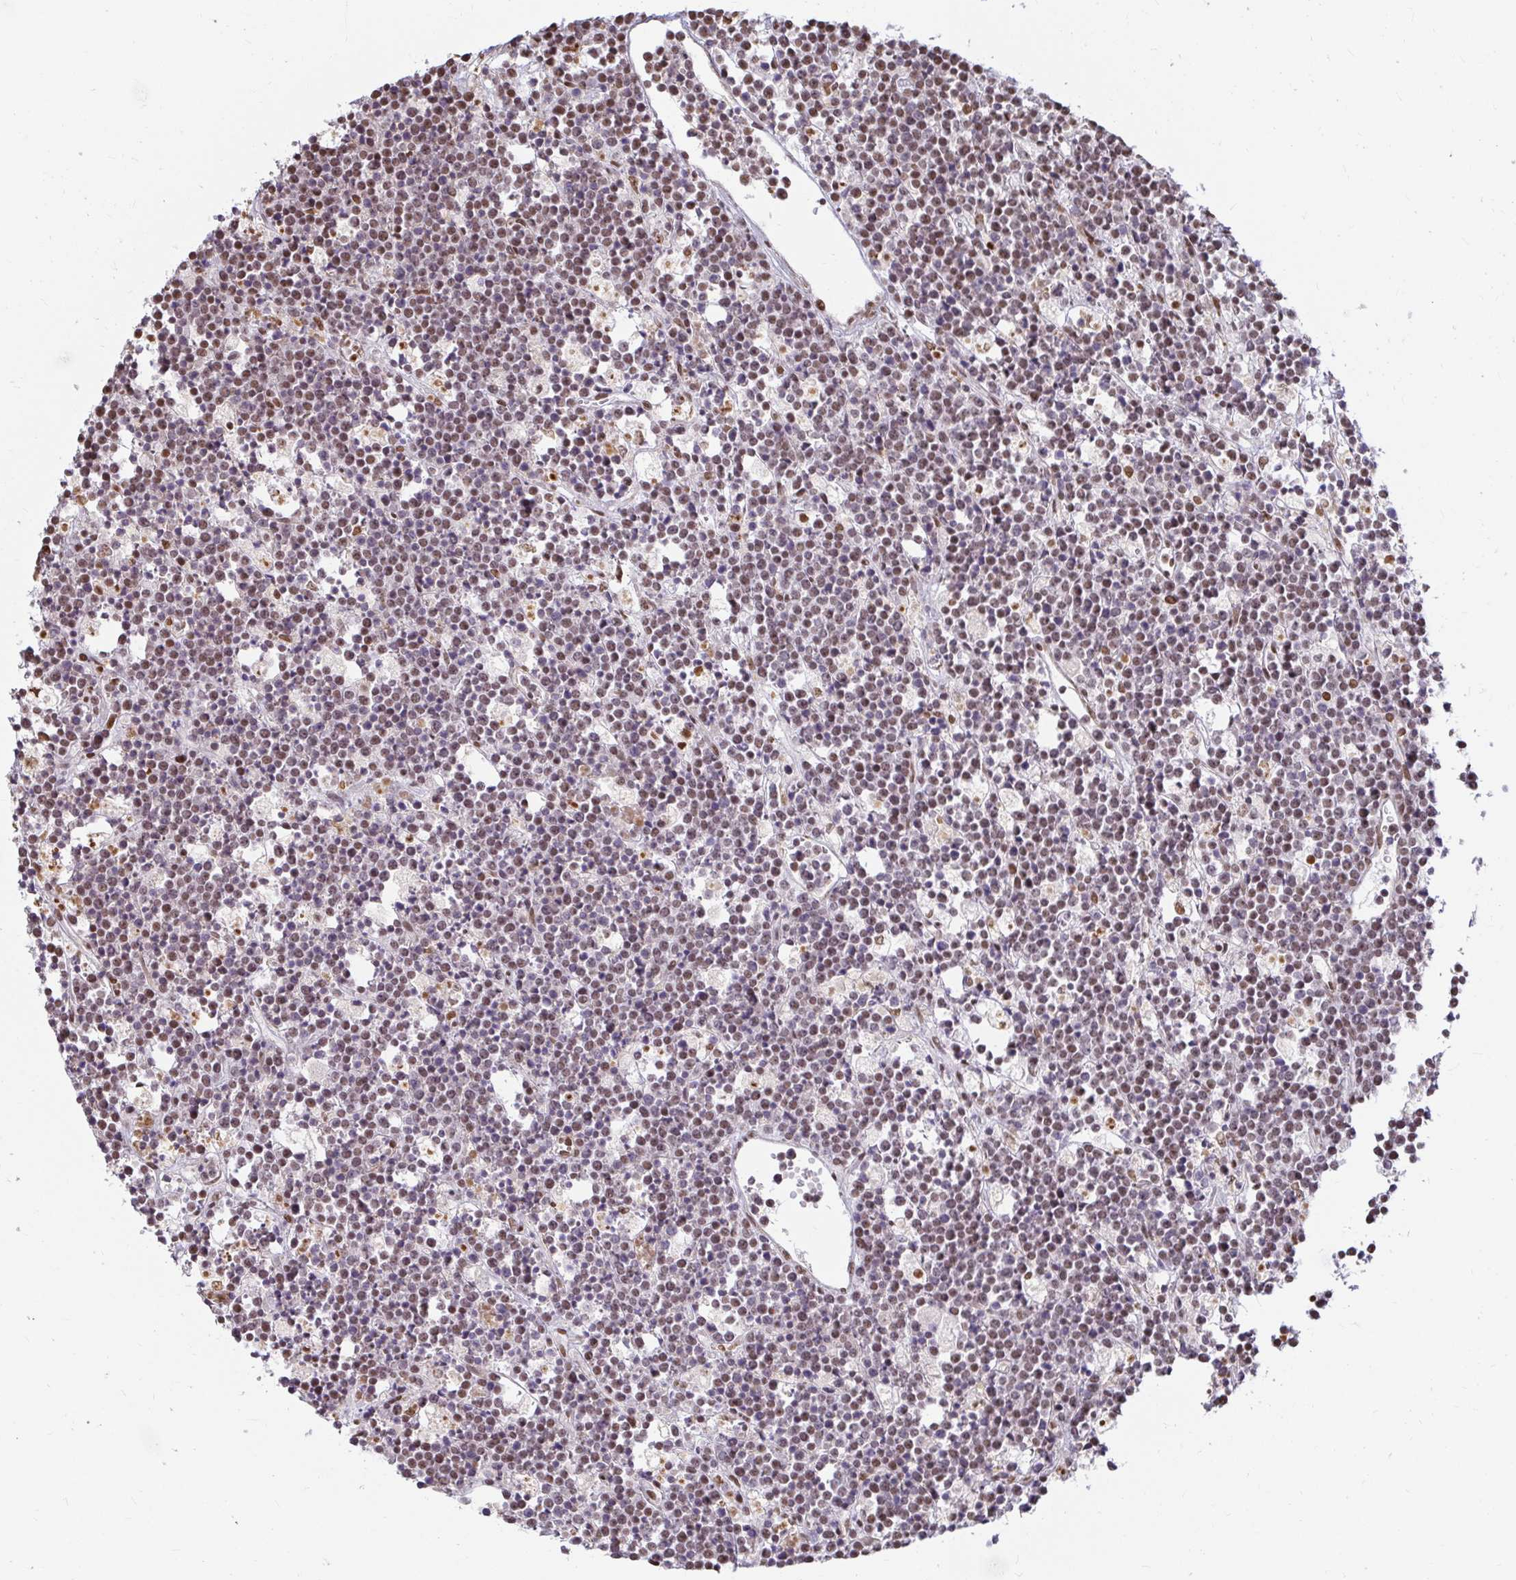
{"staining": {"intensity": "moderate", "quantity": "25%-75%", "location": "nuclear"}, "tissue": "lymphoma", "cell_type": "Tumor cells", "image_type": "cancer", "snomed": [{"axis": "morphology", "description": "Malignant lymphoma, non-Hodgkin's type, High grade"}, {"axis": "topography", "description": "Ovary"}], "caption": "This is a photomicrograph of immunohistochemistry staining of high-grade malignant lymphoma, non-Hodgkin's type, which shows moderate staining in the nuclear of tumor cells.", "gene": "HNRNPU", "patient": {"sex": "female", "age": 56}}